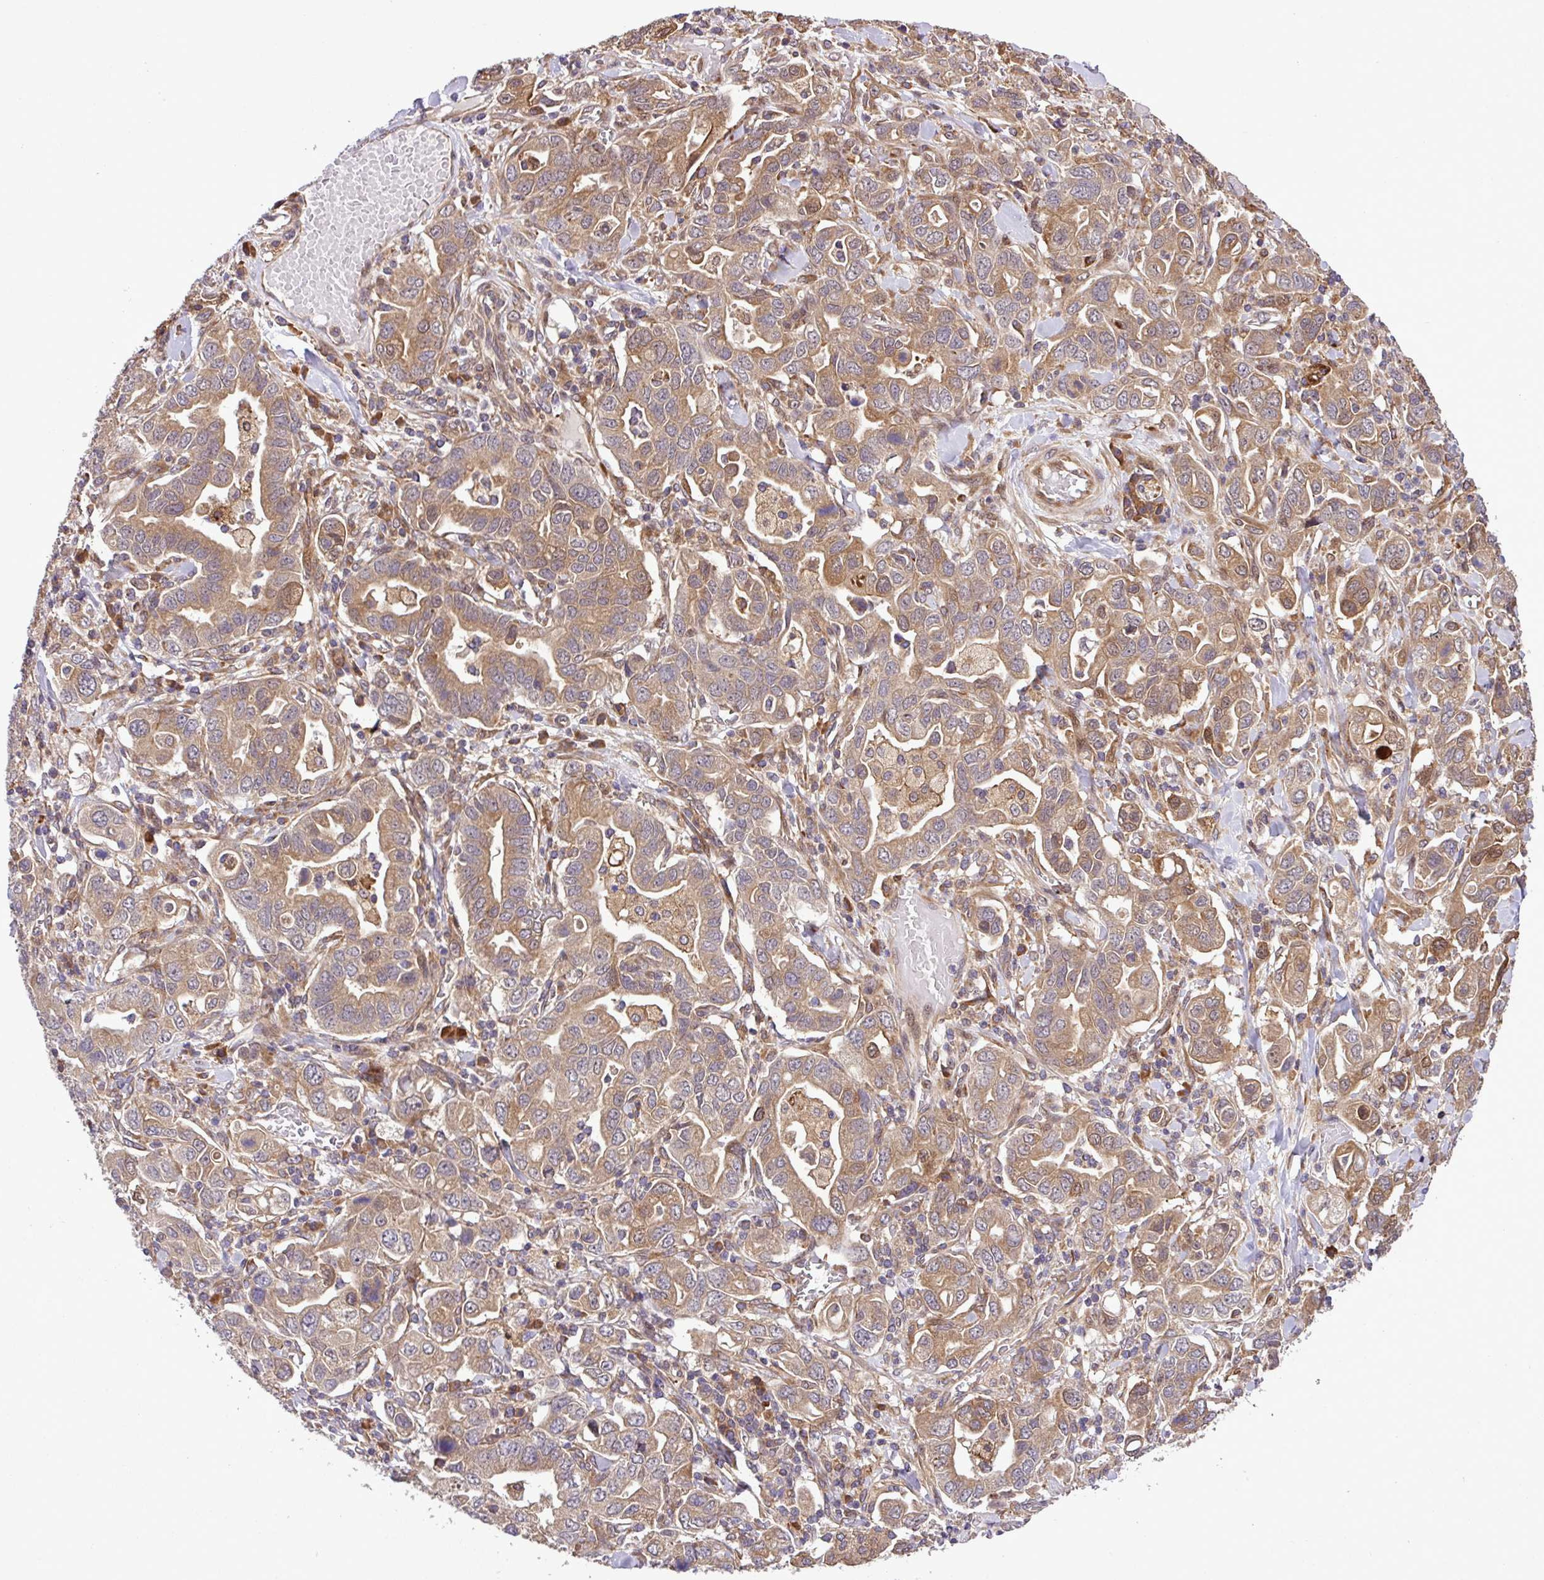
{"staining": {"intensity": "moderate", "quantity": ">75%", "location": "cytoplasmic/membranous"}, "tissue": "stomach cancer", "cell_type": "Tumor cells", "image_type": "cancer", "snomed": [{"axis": "morphology", "description": "Adenocarcinoma, NOS"}, {"axis": "topography", "description": "Stomach, upper"}, {"axis": "topography", "description": "Stomach"}], "caption": "High-magnification brightfield microscopy of adenocarcinoma (stomach) stained with DAB (brown) and counterstained with hematoxylin (blue). tumor cells exhibit moderate cytoplasmic/membranous expression is identified in about>75% of cells.", "gene": "DLGAP4", "patient": {"sex": "male", "age": 62}}